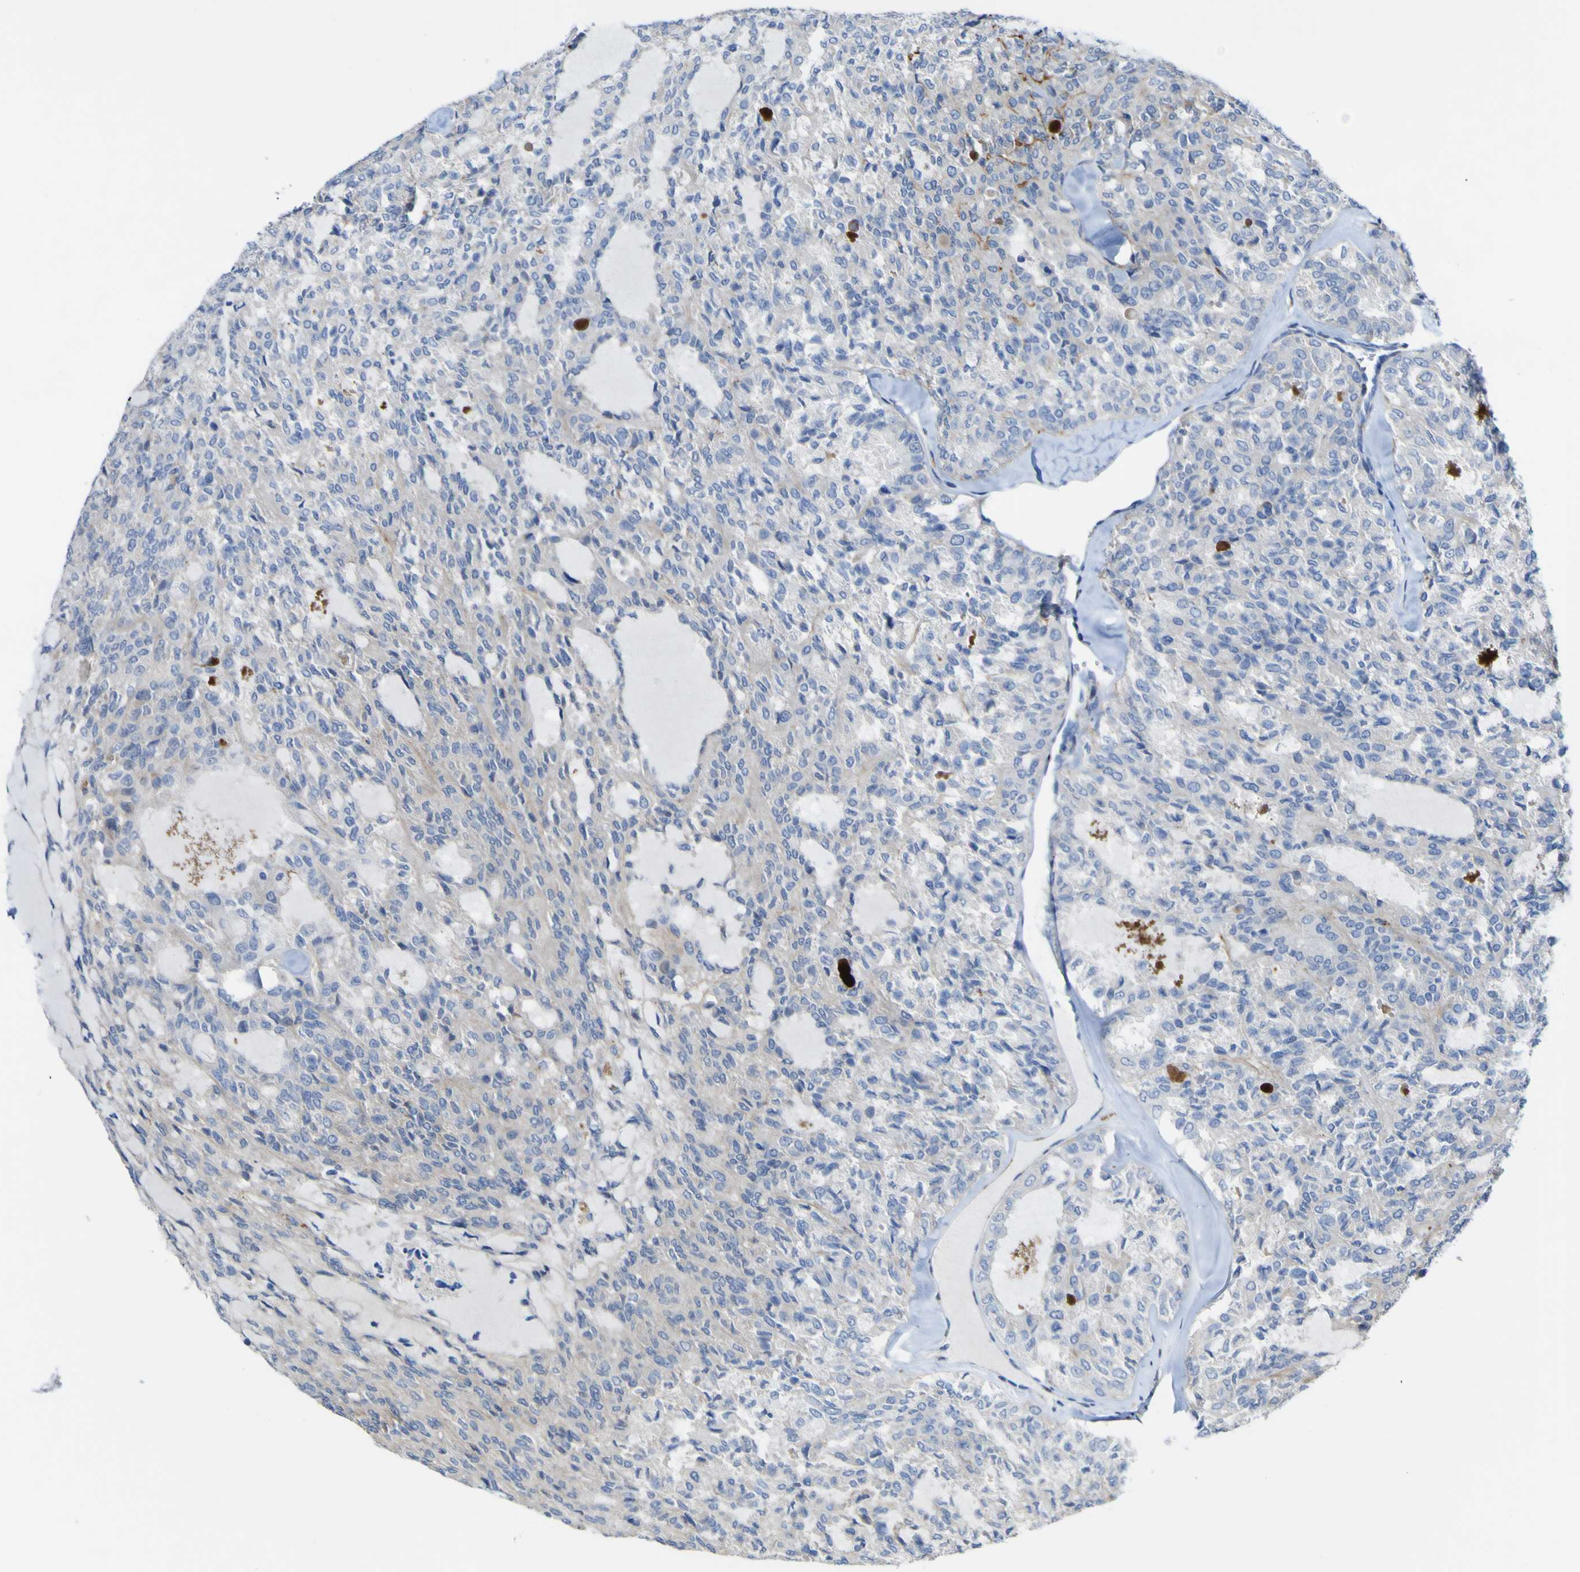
{"staining": {"intensity": "negative", "quantity": "none", "location": "none"}, "tissue": "thyroid cancer", "cell_type": "Tumor cells", "image_type": "cancer", "snomed": [{"axis": "morphology", "description": "Follicular adenoma carcinoma, NOS"}, {"axis": "topography", "description": "Thyroid gland"}], "caption": "Thyroid cancer (follicular adenoma carcinoma) was stained to show a protein in brown. There is no significant staining in tumor cells.", "gene": "PTPRF", "patient": {"sex": "male", "age": 75}}